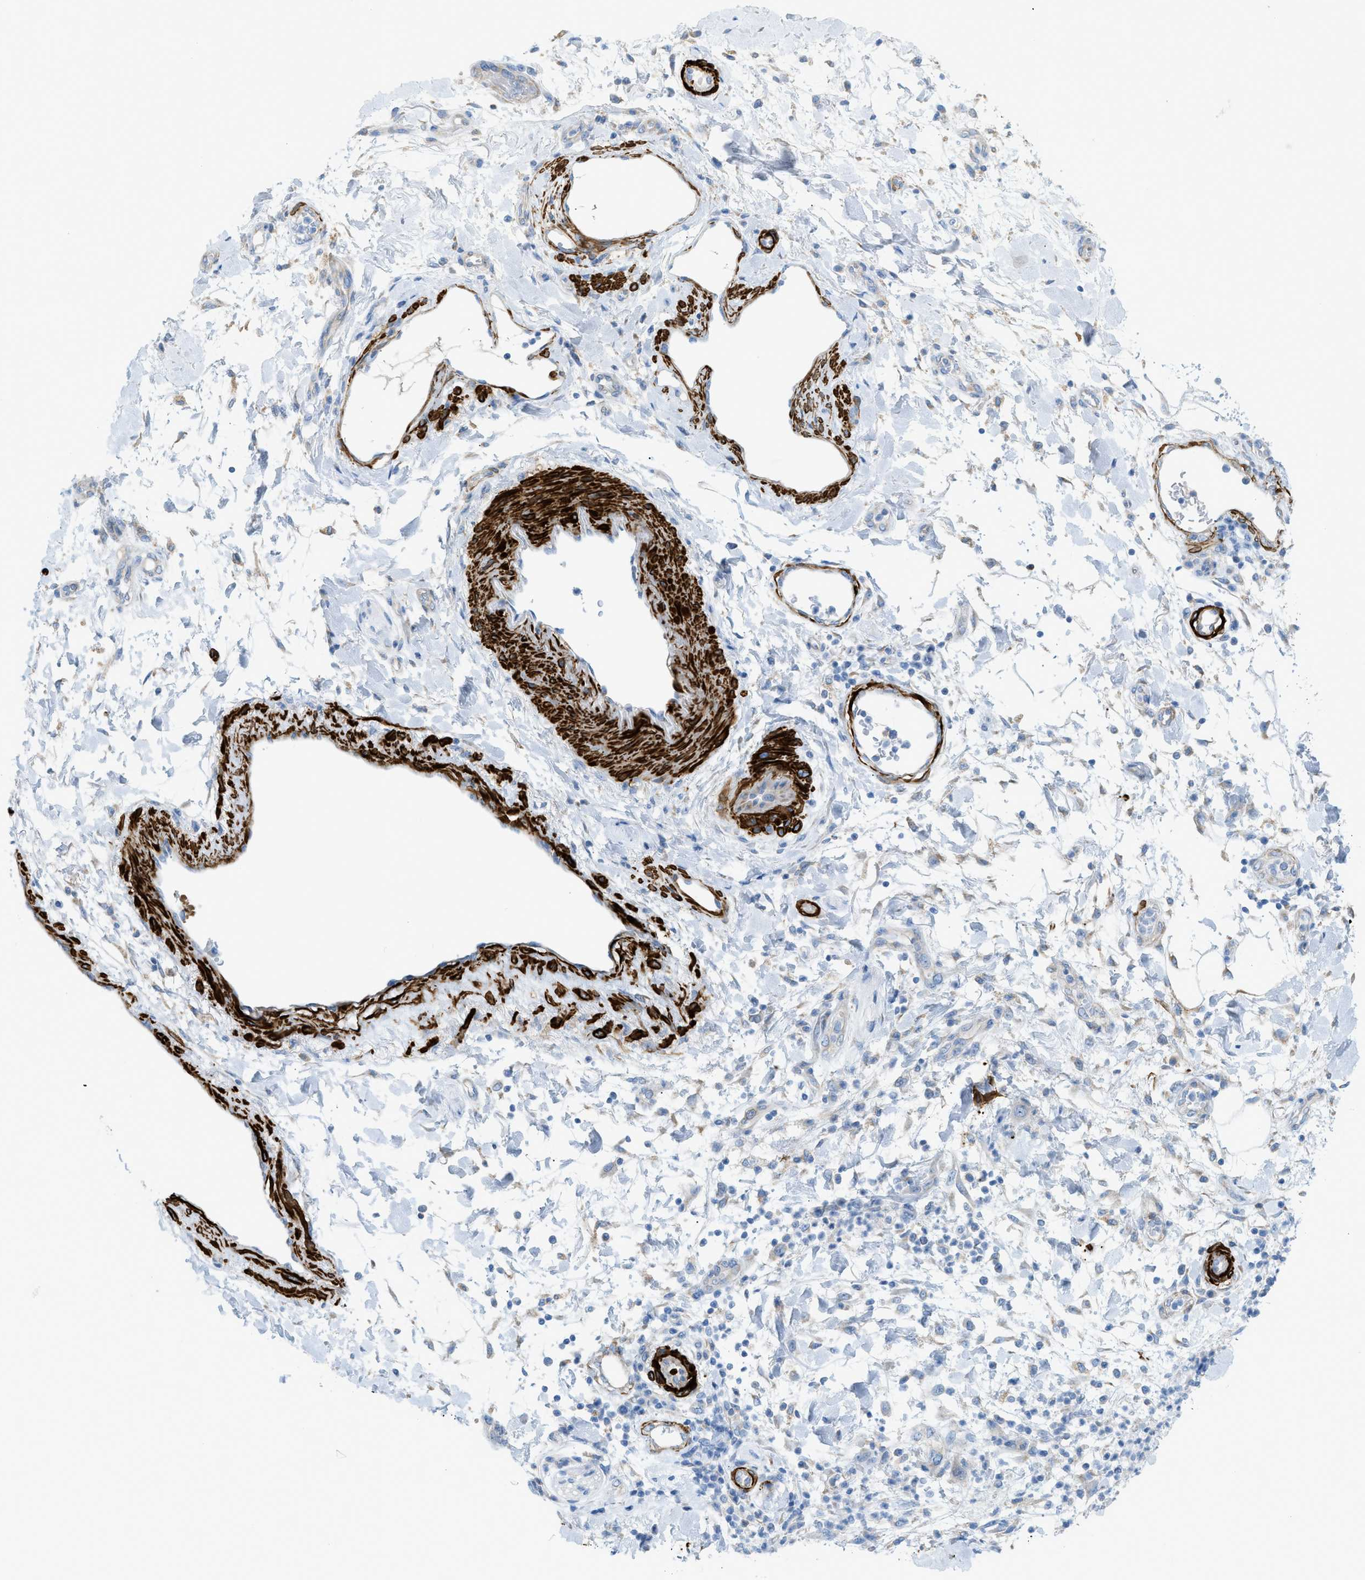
{"staining": {"intensity": "negative", "quantity": "none", "location": "none"}, "tissue": "pancreatic cancer", "cell_type": "Tumor cells", "image_type": "cancer", "snomed": [{"axis": "morphology", "description": "Adenocarcinoma, NOS"}, {"axis": "topography", "description": "Pancreas"}], "caption": "This is a image of immunohistochemistry (IHC) staining of pancreatic adenocarcinoma, which shows no expression in tumor cells.", "gene": "MYH11", "patient": {"sex": "female", "age": 78}}